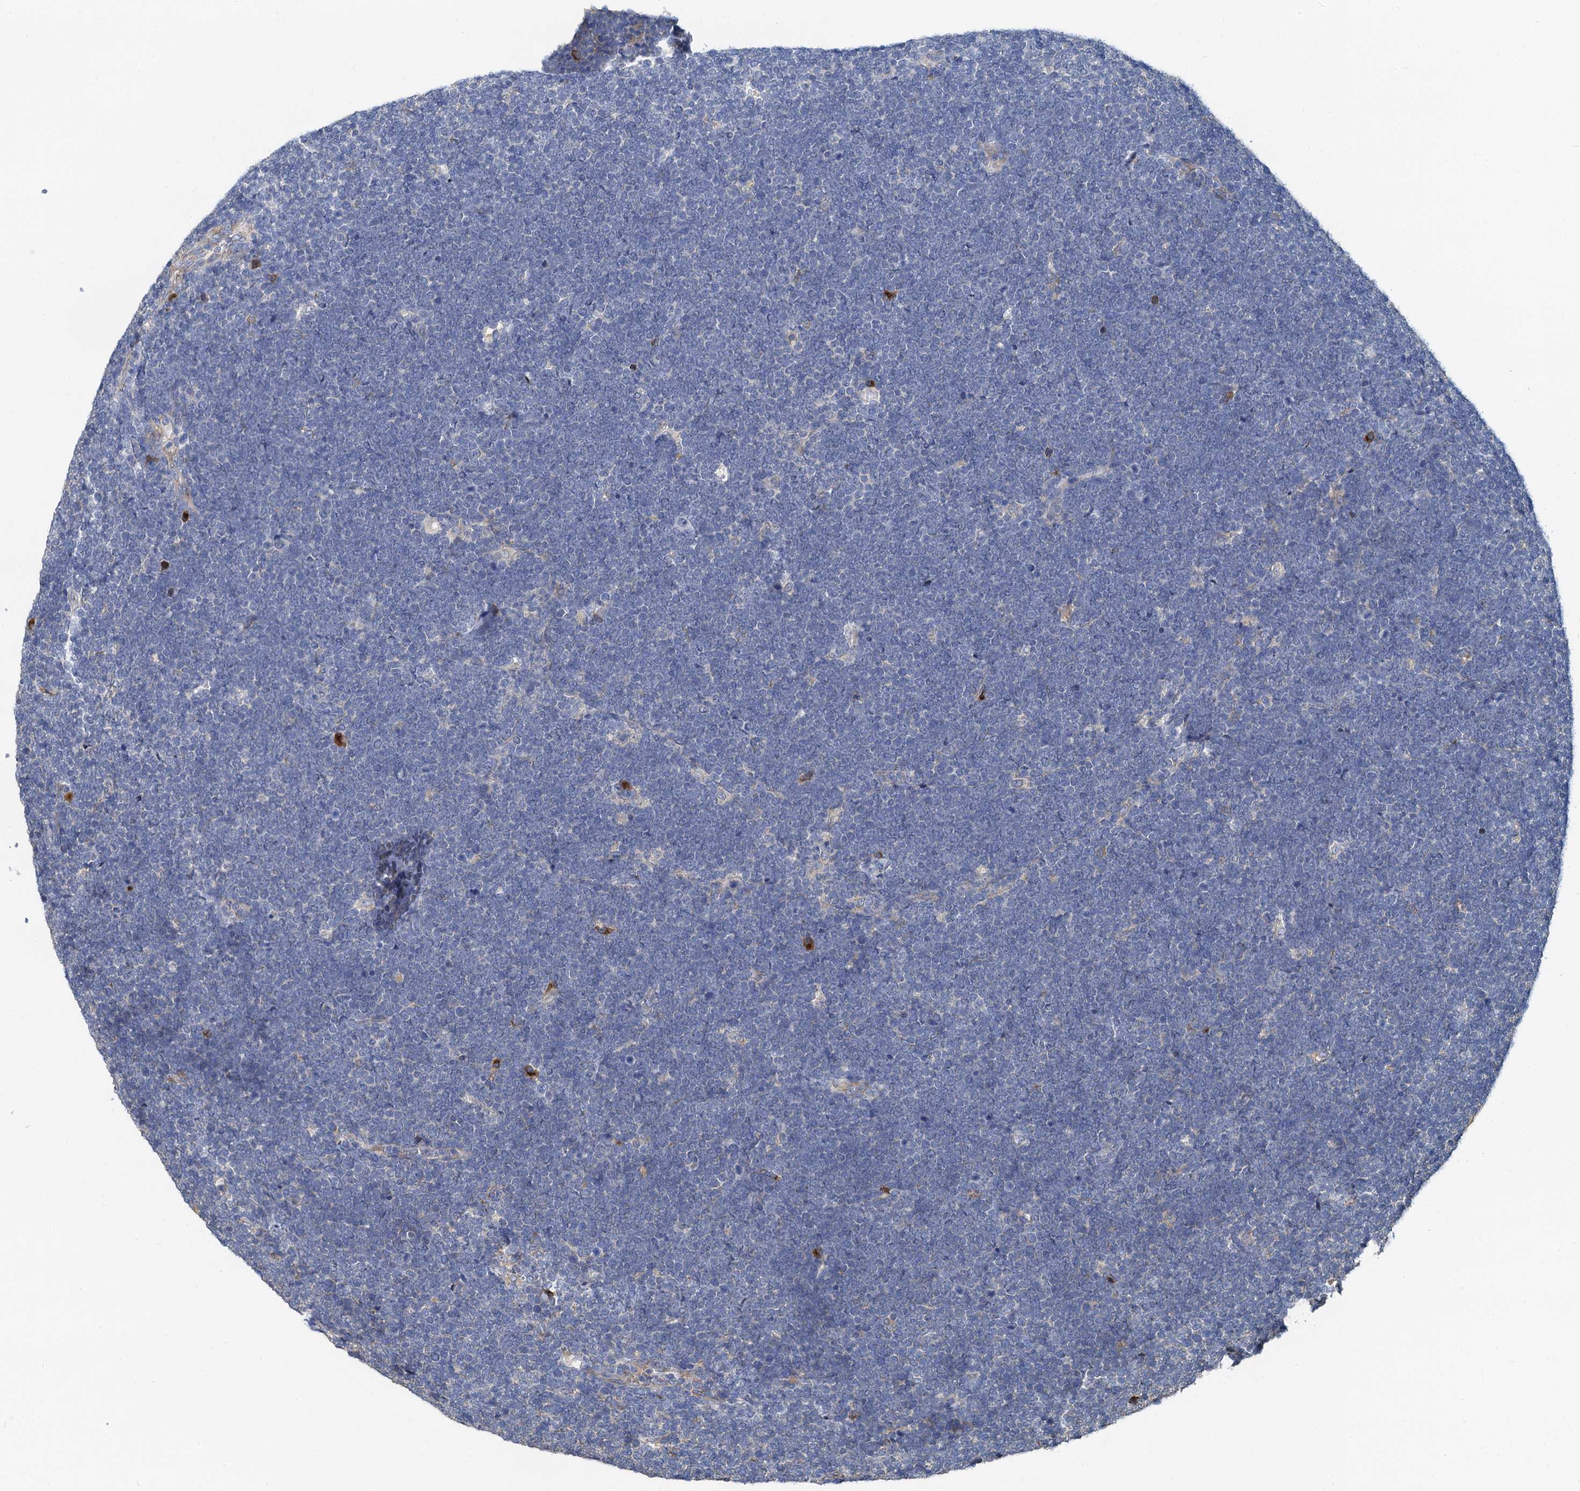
{"staining": {"intensity": "negative", "quantity": "none", "location": "none"}, "tissue": "lymphoma", "cell_type": "Tumor cells", "image_type": "cancer", "snomed": [{"axis": "morphology", "description": "Malignant lymphoma, non-Hodgkin's type, High grade"}, {"axis": "topography", "description": "Lymph node"}], "caption": "Malignant lymphoma, non-Hodgkin's type (high-grade) was stained to show a protein in brown. There is no significant staining in tumor cells.", "gene": "NKAPD1", "patient": {"sex": "male", "age": 13}}